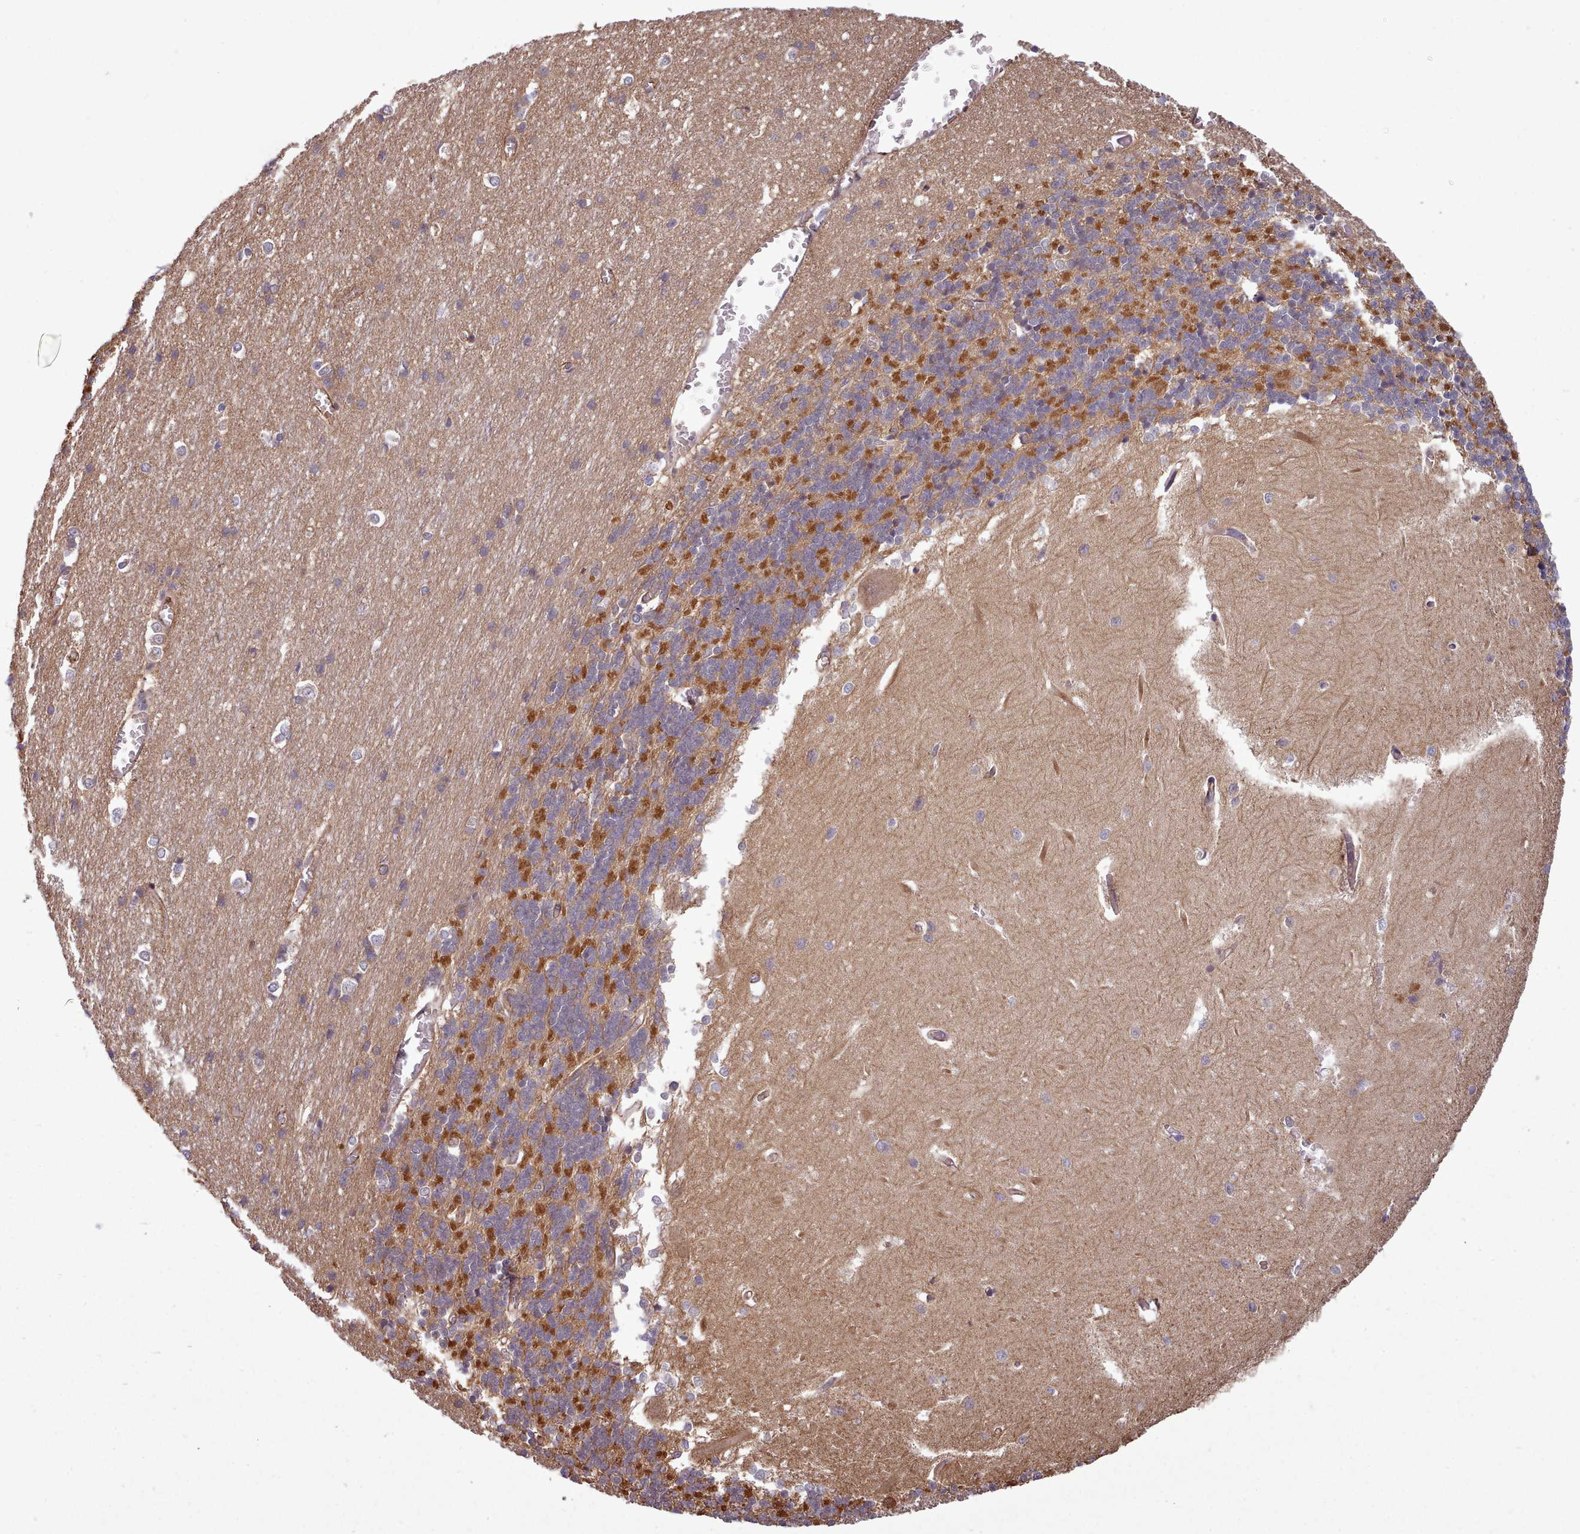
{"staining": {"intensity": "strong", "quantity": "<25%", "location": "cytoplasmic/membranous"}, "tissue": "cerebellum", "cell_type": "Cells in granular layer", "image_type": "normal", "snomed": [{"axis": "morphology", "description": "Normal tissue, NOS"}, {"axis": "topography", "description": "Cerebellum"}], "caption": "The photomicrograph shows a brown stain indicating the presence of a protein in the cytoplasmic/membranous of cells in granular layer in cerebellum.", "gene": "MRPL46", "patient": {"sex": "male", "age": 37}}